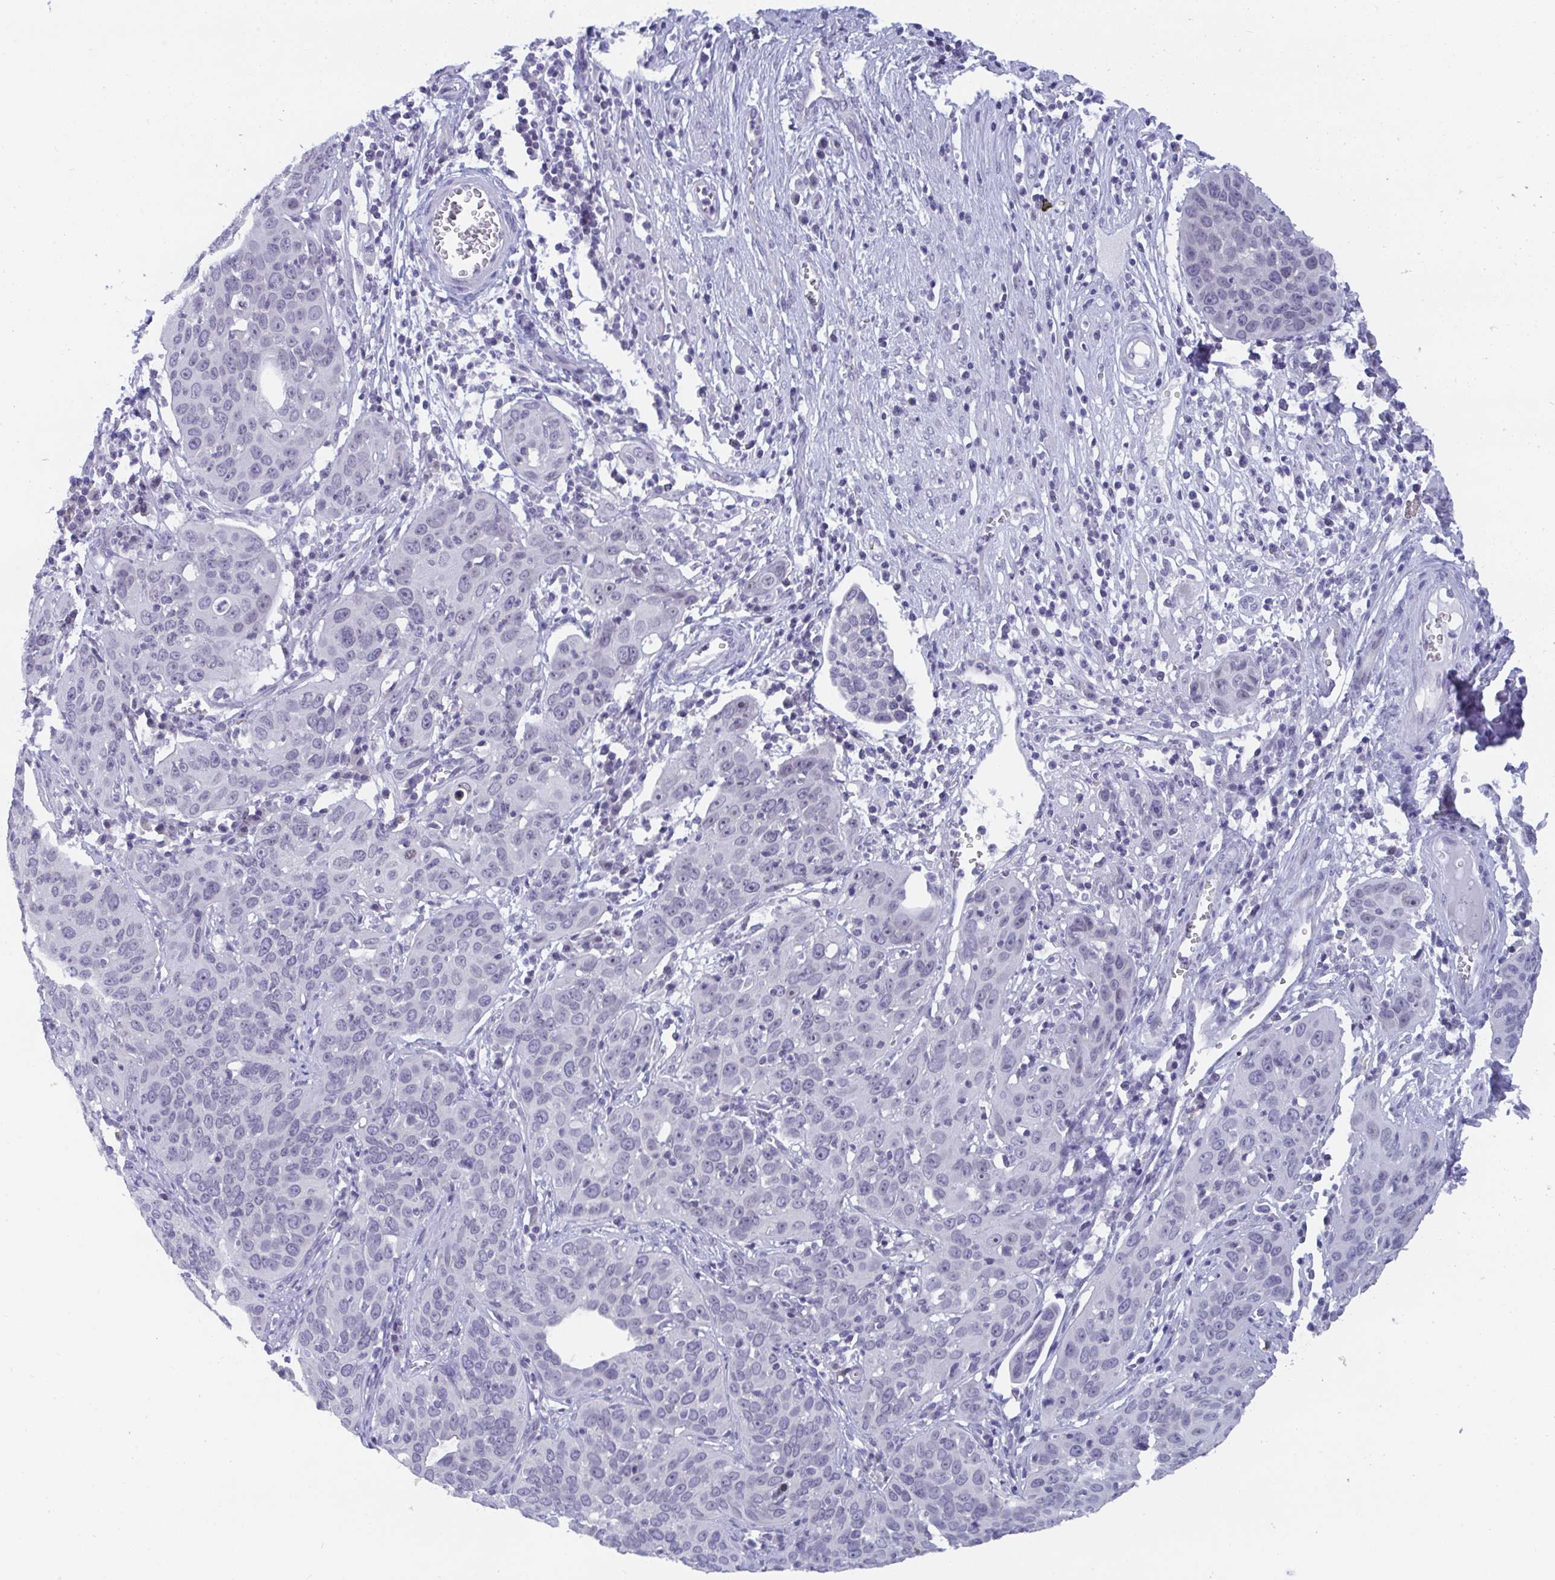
{"staining": {"intensity": "negative", "quantity": "none", "location": "none"}, "tissue": "cervical cancer", "cell_type": "Tumor cells", "image_type": "cancer", "snomed": [{"axis": "morphology", "description": "Squamous cell carcinoma, NOS"}, {"axis": "topography", "description": "Cervix"}], "caption": "Immunohistochemical staining of cervical cancer (squamous cell carcinoma) displays no significant expression in tumor cells. (Brightfield microscopy of DAB immunohistochemistry at high magnification).", "gene": "BMAL2", "patient": {"sex": "female", "age": 36}}